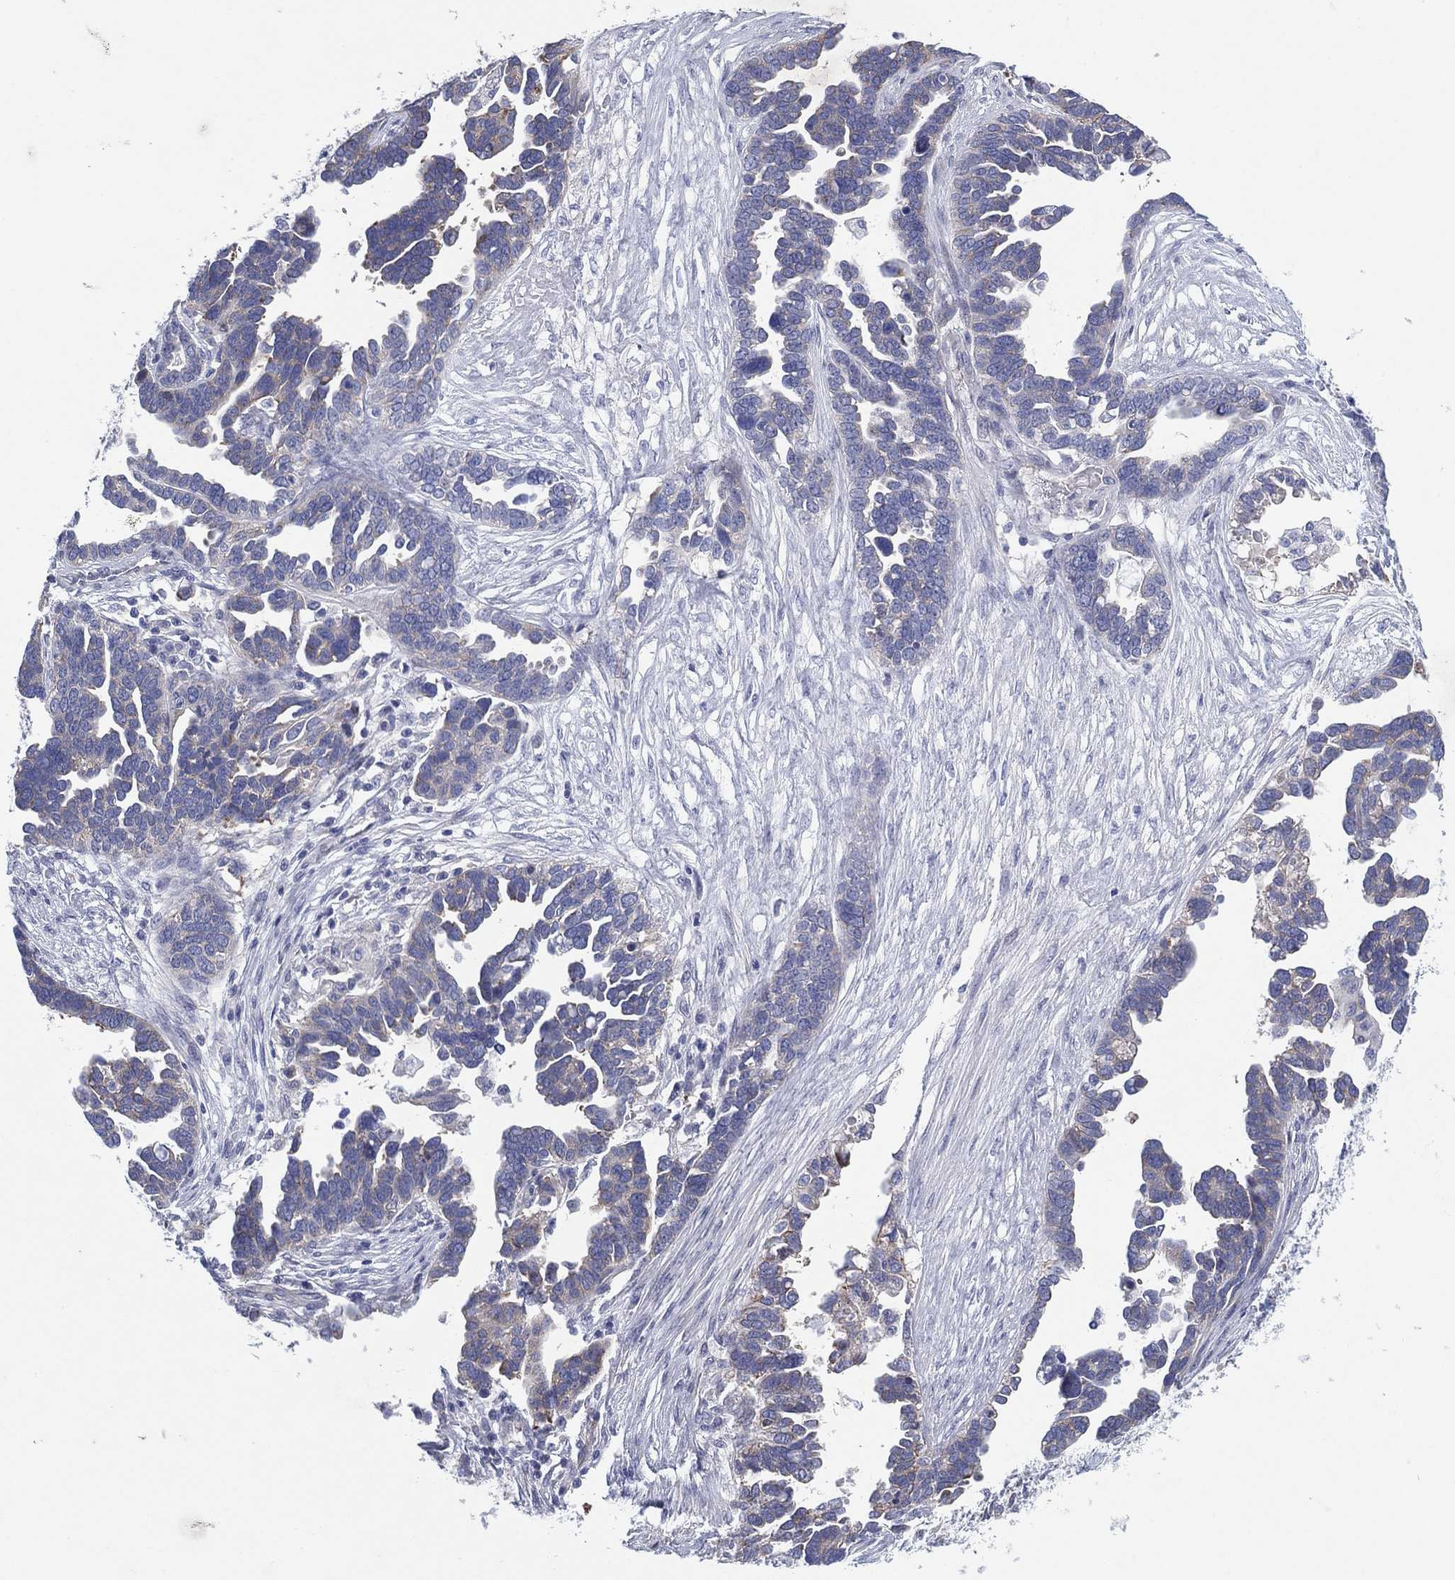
{"staining": {"intensity": "negative", "quantity": "none", "location": "none"}, "tissue": "ovarian cancer", "cell_type": "Tumor cells", "image_type": "cancer", "snomed": [{"axis": "morphology", "description": "Cystadenocarcinoma, serous, NOS"}, {"axis": "topography", "description": "Ovary"}], "caption": "Image shows no protein expression in tumor cells of ovarian serous cystadenocarcinoma tissue. (DAB immunohistochemistry (IHC) visualized using brightfield microscopy, high magnification).", "gene": "HEATR4", "patient": {"sex": "female", "age": 54}}